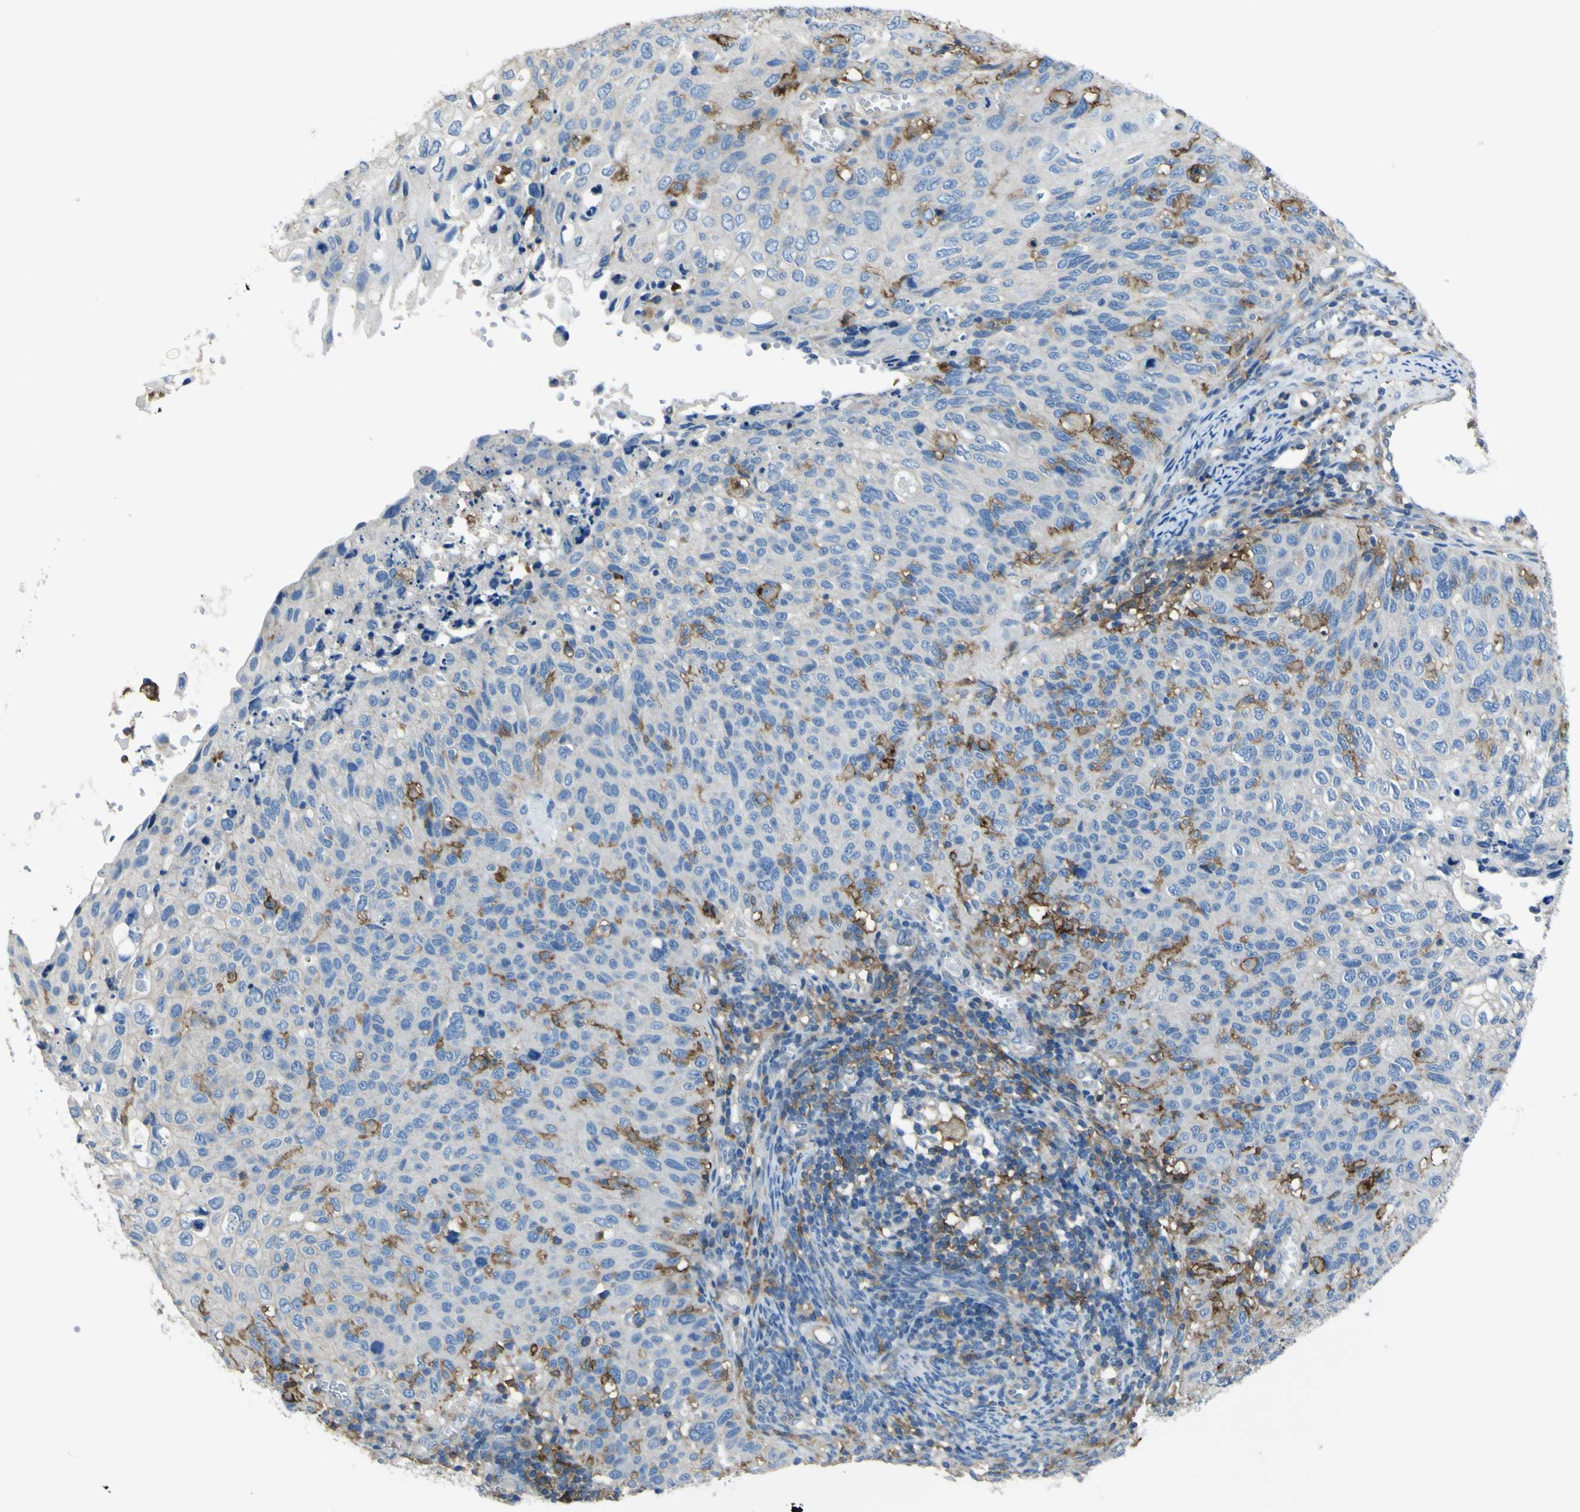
{"staining": {"intensity": "negative", "quantity": "none", "location": "none"}, "tissue": "cervical cancer", "cell_type": "Tumor cells", "image_type": "cancer", "snomed": [{"axis": "morphology", "description": "Squamous cell carcinoma, NOS"}, {"axis": "topography", "description": "Cervix"}], "caption": "High magnification brightfield microscopy of cervical cancer (squamous cell carcinoma) stained with DAB (brown) and counterstained with hematoxylin (blue): tumor cells show no significant positivity.", "gene": "LAIR1", "patient": {"sex": "female", "age": 70}}